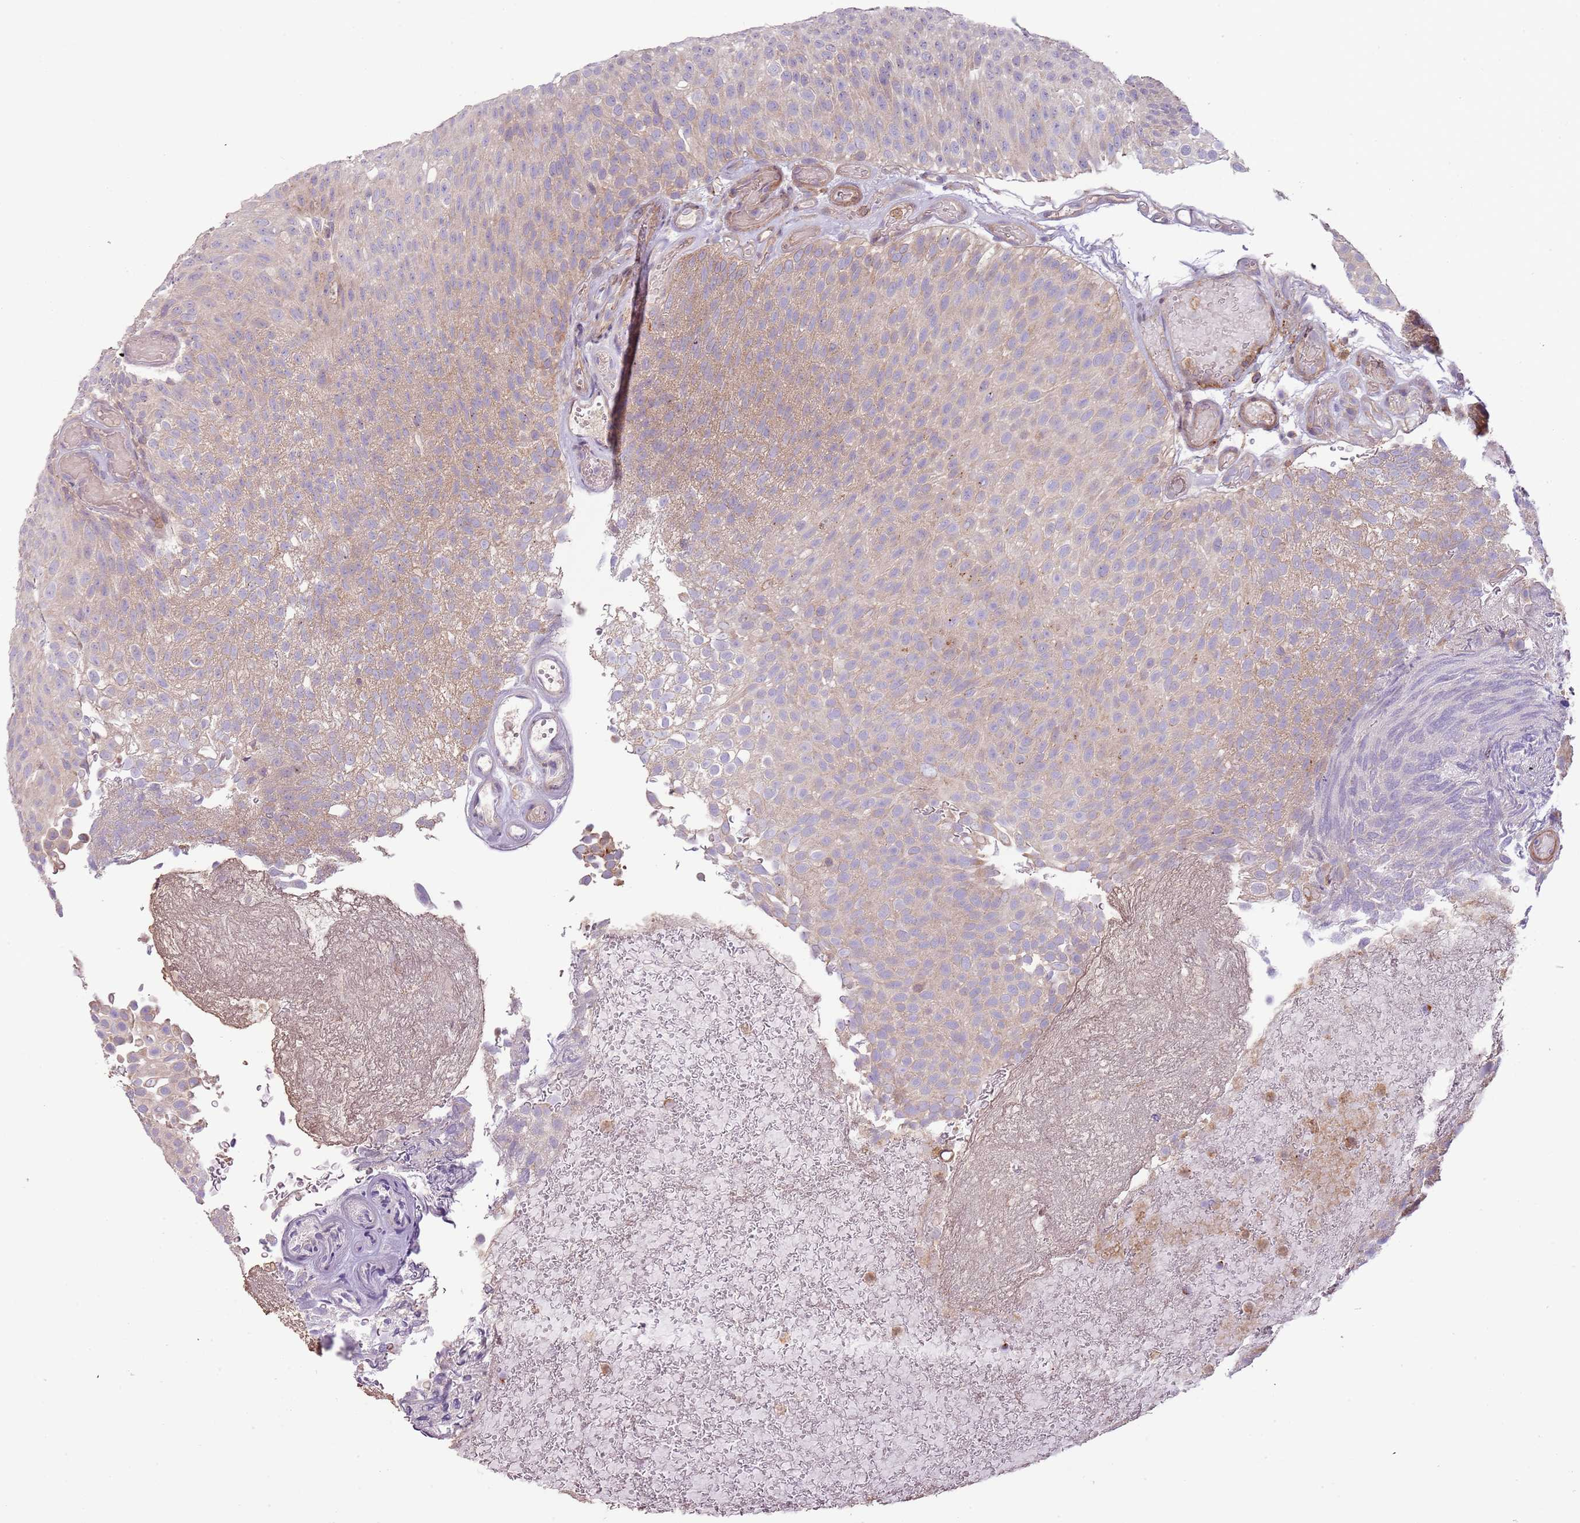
{"staining": {"intensity": "weak", "quantity": "25%-75%", "location": "cytoplasmic/membranous"}, "tissue": "urothelial cancer", "cell_type": "Tumor cells", "image_type": "cancer", "snomed": [{"axis": "morphology", "description": "Urothelial carcinoma, Low grade"}, {"axis": "topography", "description": "Urinary bladder"}], "caption": "Protein analysis of low-grade urothelial carcinoma tissue displays weak cytoplasmic/membranous positivity in approximately 25%-75% of tumor cells.", "gene": "DTD2", "patient": {"sex": "male", "age": 78}}